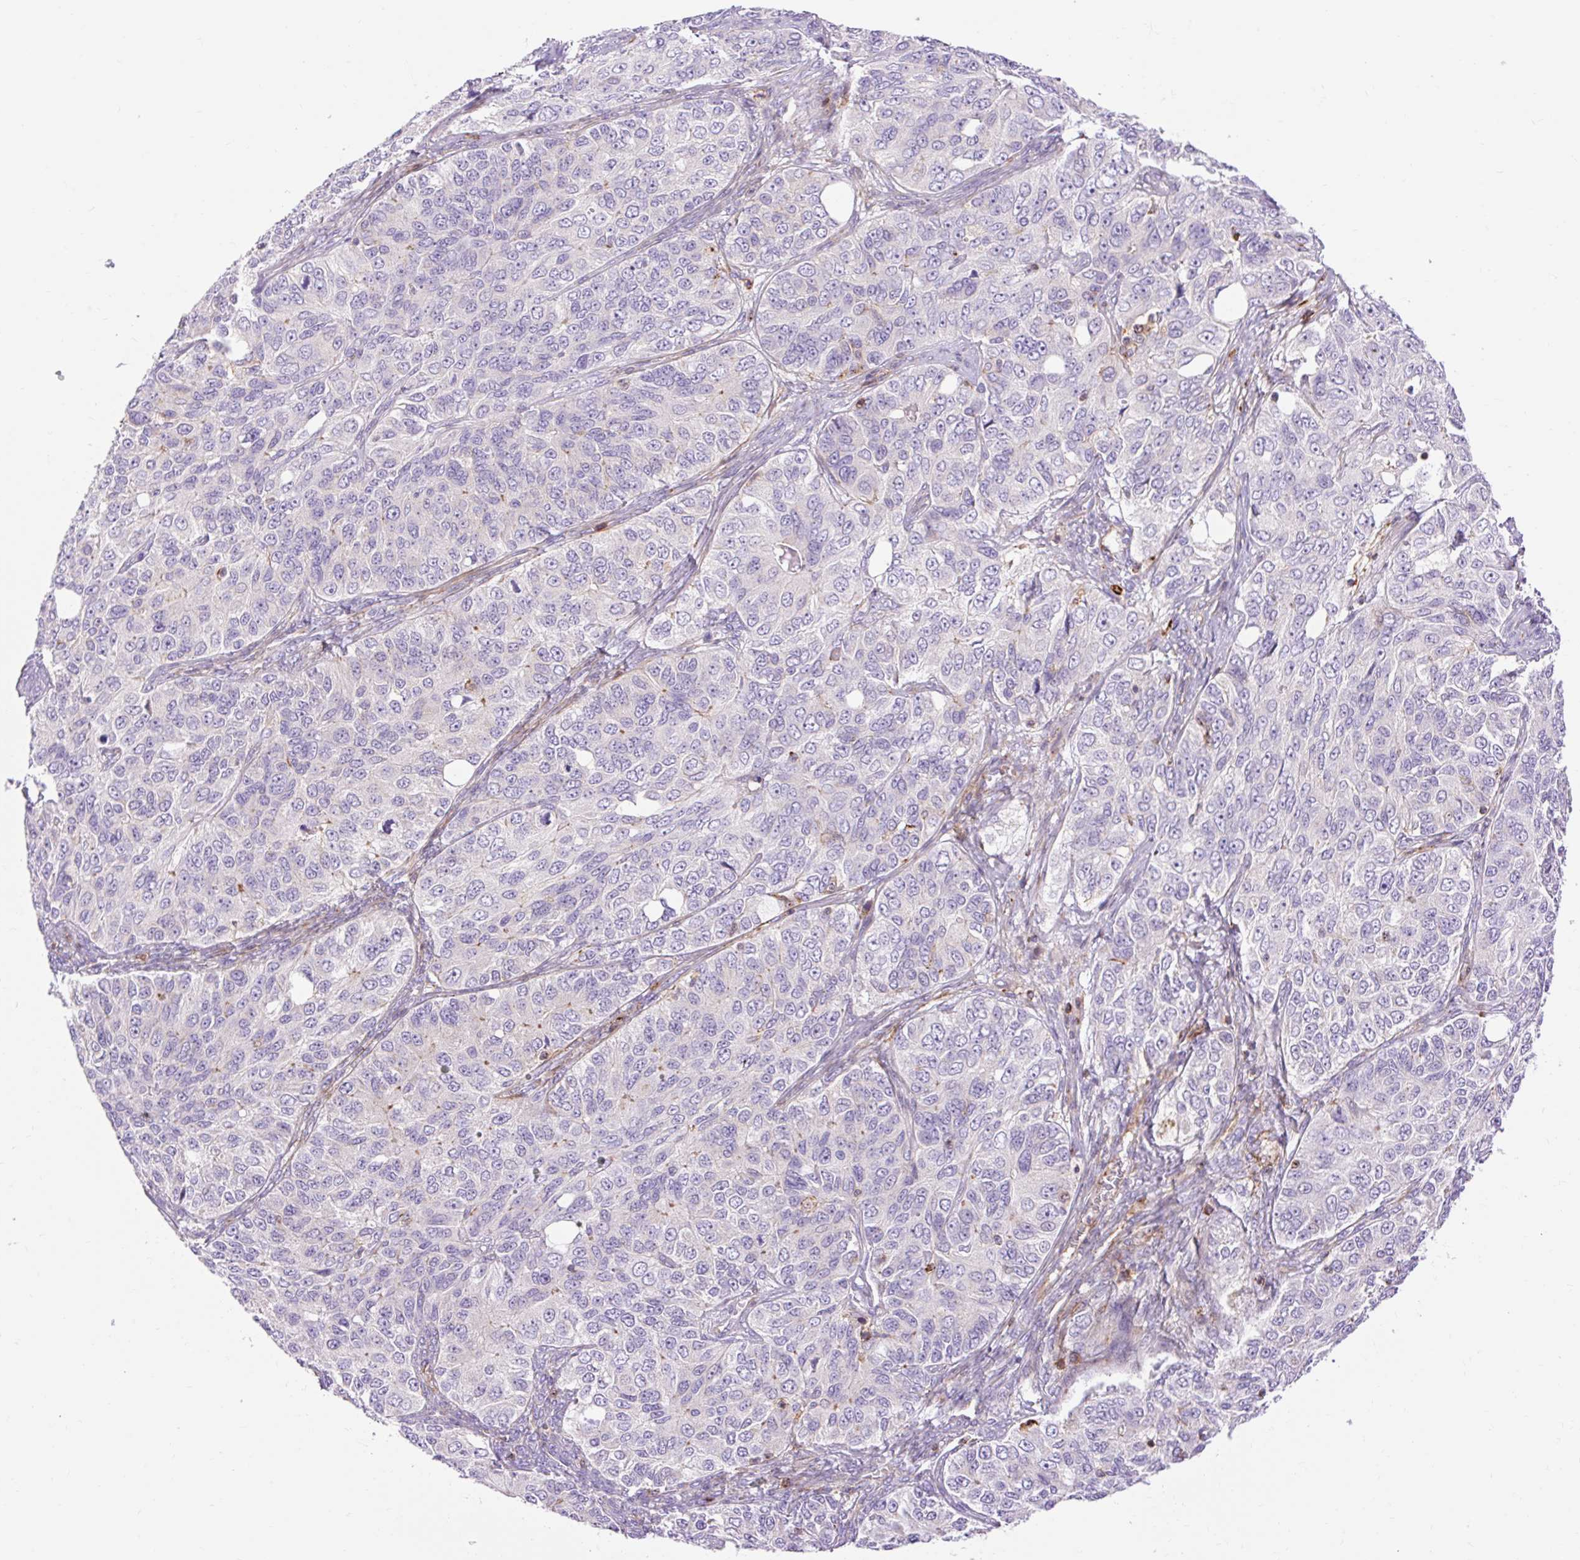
{"staining": {"intensity": "negative", "quantity": "none", "location": "none"}, "tissue": "ovarian cancer", "cell_type": "Tumor cells", "image_type": "cancer", "snomed": [{"axis": "morphology", "description": "Carcinoma, endometroid"}, {"axis": "topography", "description": "Ovary"}], "caption": "This is a photomicrograph of immunohistochemistry (IHC) staining of ovarian cancer (endometroid carcinoma), which shows no positivity in tumor cells.", "gene": "CORO7-PAM16", "patient": {"sex": "female", "age": 51}}